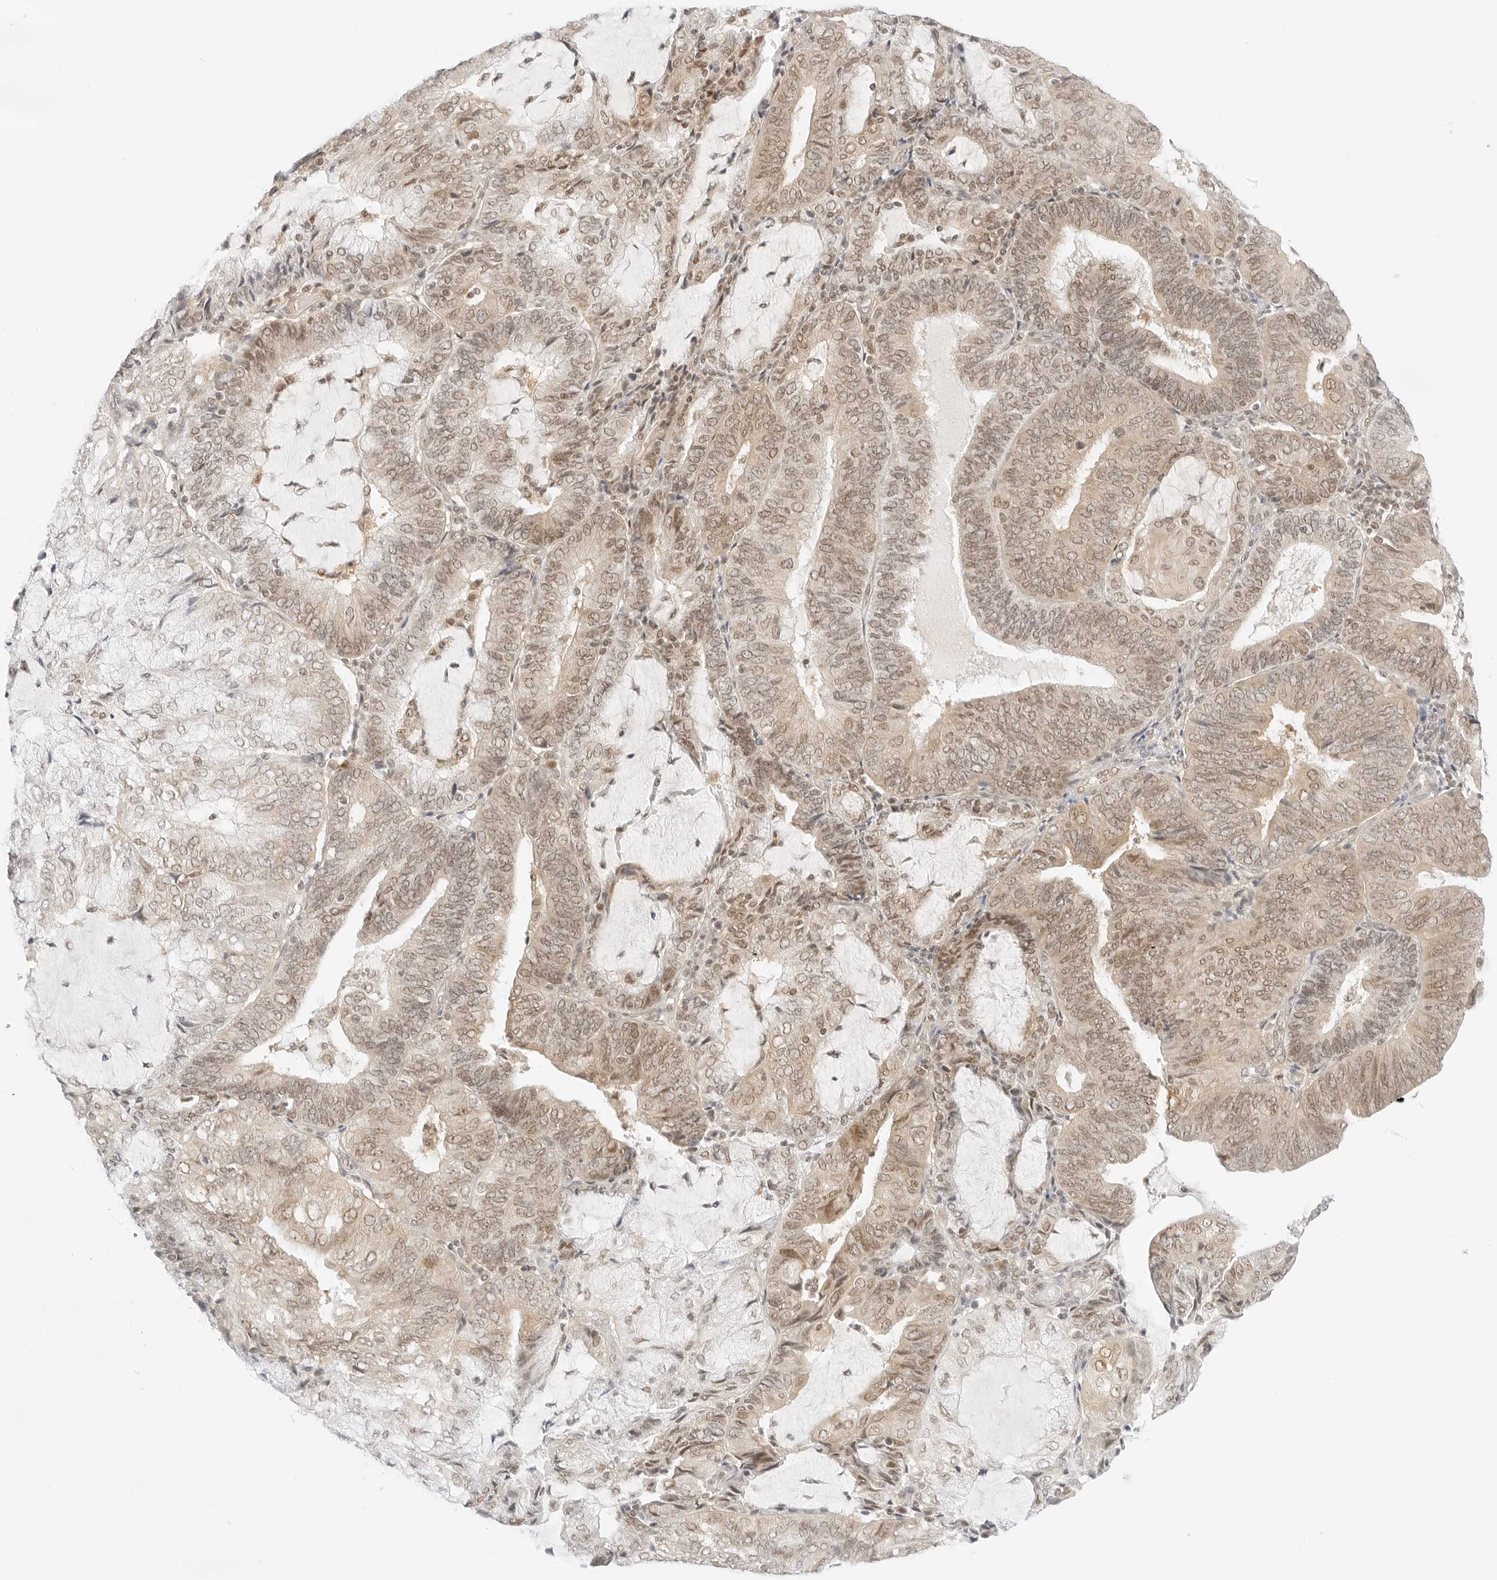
{"staining": {"intensity": "weak", "quantity": ">75%", "location": "cytoplasmic/membranous,nuclear"}, "tissue": "endometrial cancer", "cell_type": "Tumor cells", "image_type": "cancer", "snomed": [{"axis": "morphology", "description": "Adenocarcinoma, NOS"}, {"axis": "topography", "description": "Endometrium"}], "caption": "Immunohistochemical staining of adenocarcinoma (endometrial) shows weak cytoplasmic/membranous and nuclear protein staining in approximately >75% of tumor cells.", "gene": "POLR3C", "patient": {"sex": "female", "age": 81}}